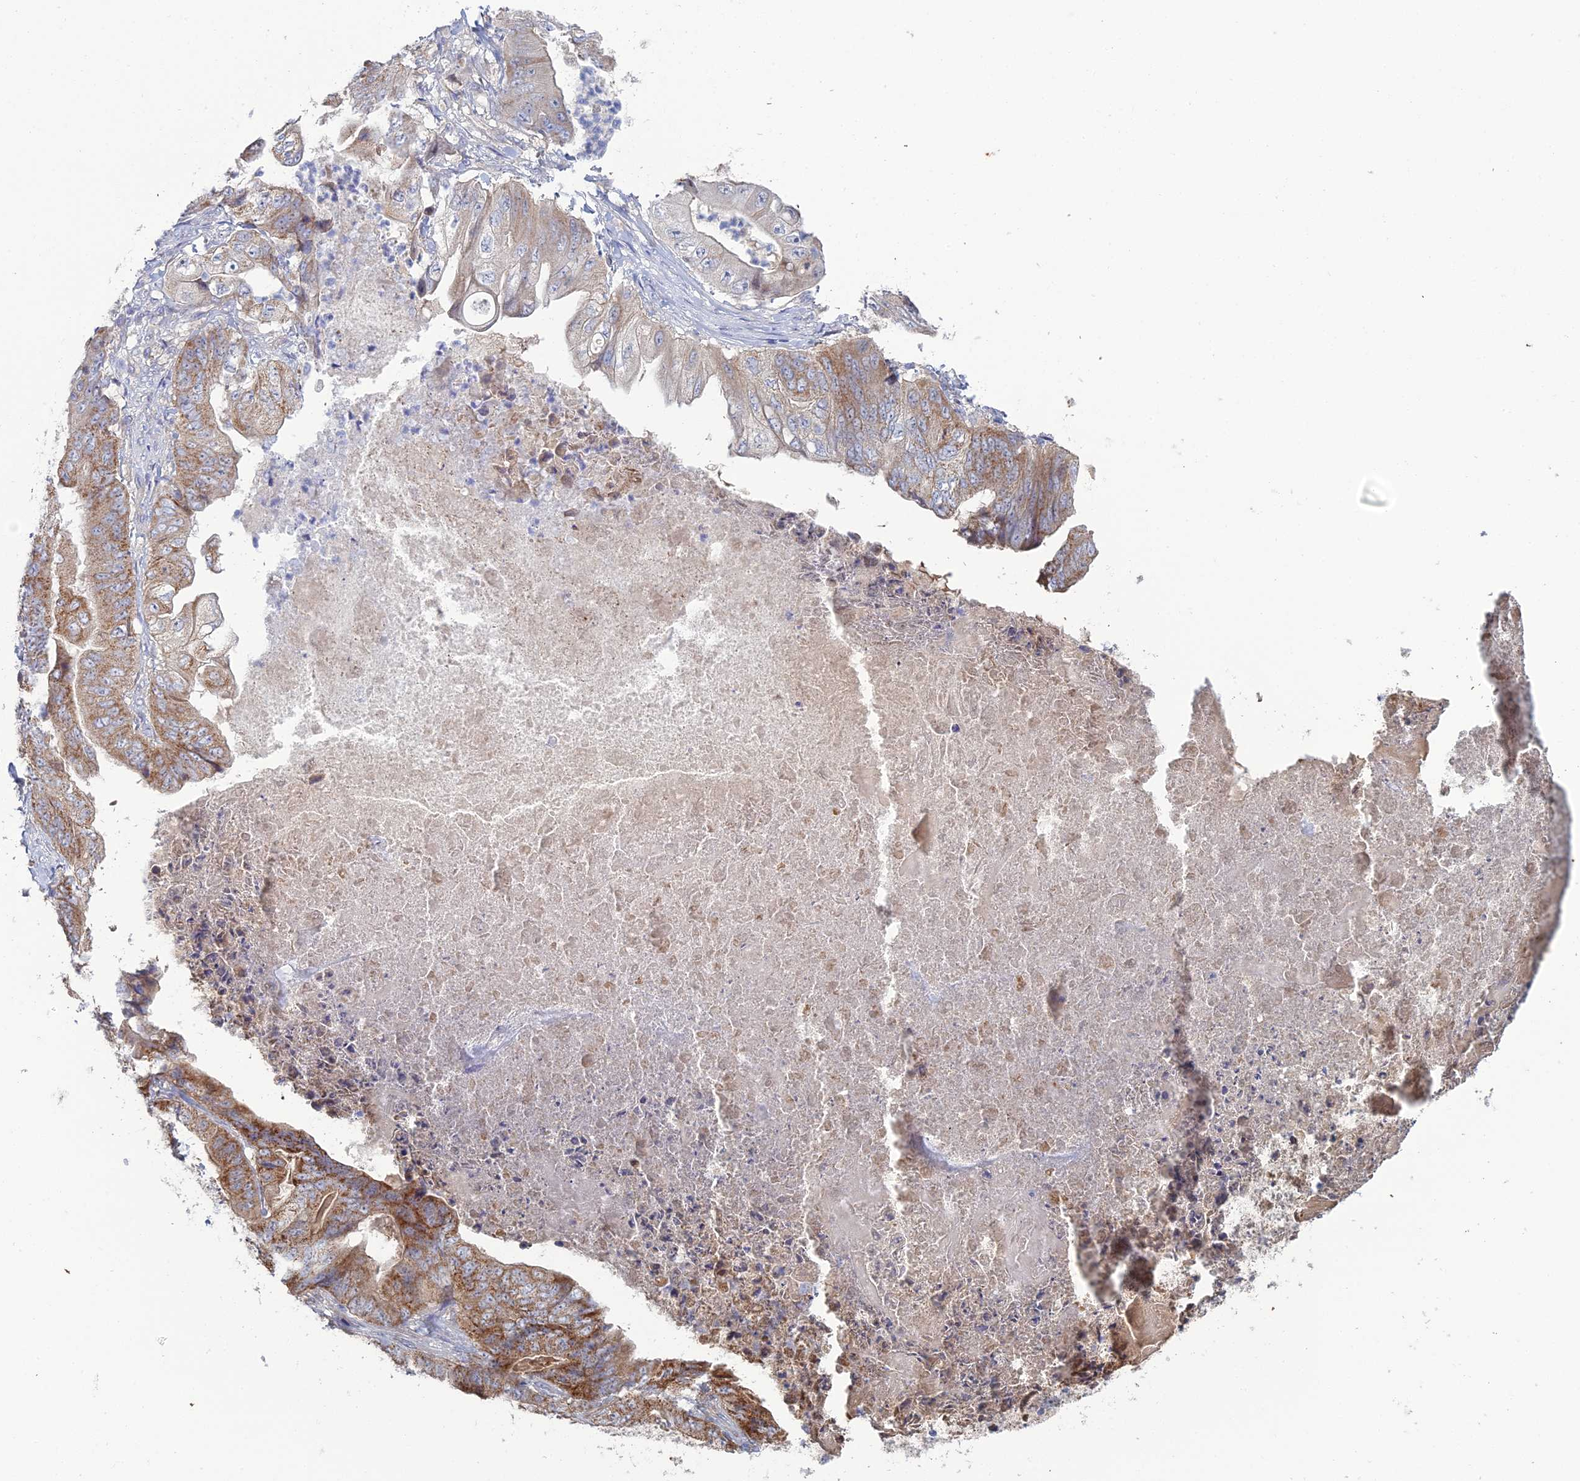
{"staining": {"intensity": "moderate", "quantity": "25%-75%", "location": "cytoplasmic/membranous"}, "tissue": "stomach cancer", "cell_type": "Tumor cells", "image_type": "cancer", "snomed": [{"axis": "morphology", "description": "Adenocarcinoma, NOS"}, {"axis": "topography", "description": "Stomach"}], "caption": "This image reveals immunohistochemistry (IHC) staining of stomach cancer, with medium moderate cytoplasmic/membranous staining in approximately 25%-75% of tumor cells.", "gene": "ARL16", "patient": {"sex": "male", "age": 62}}